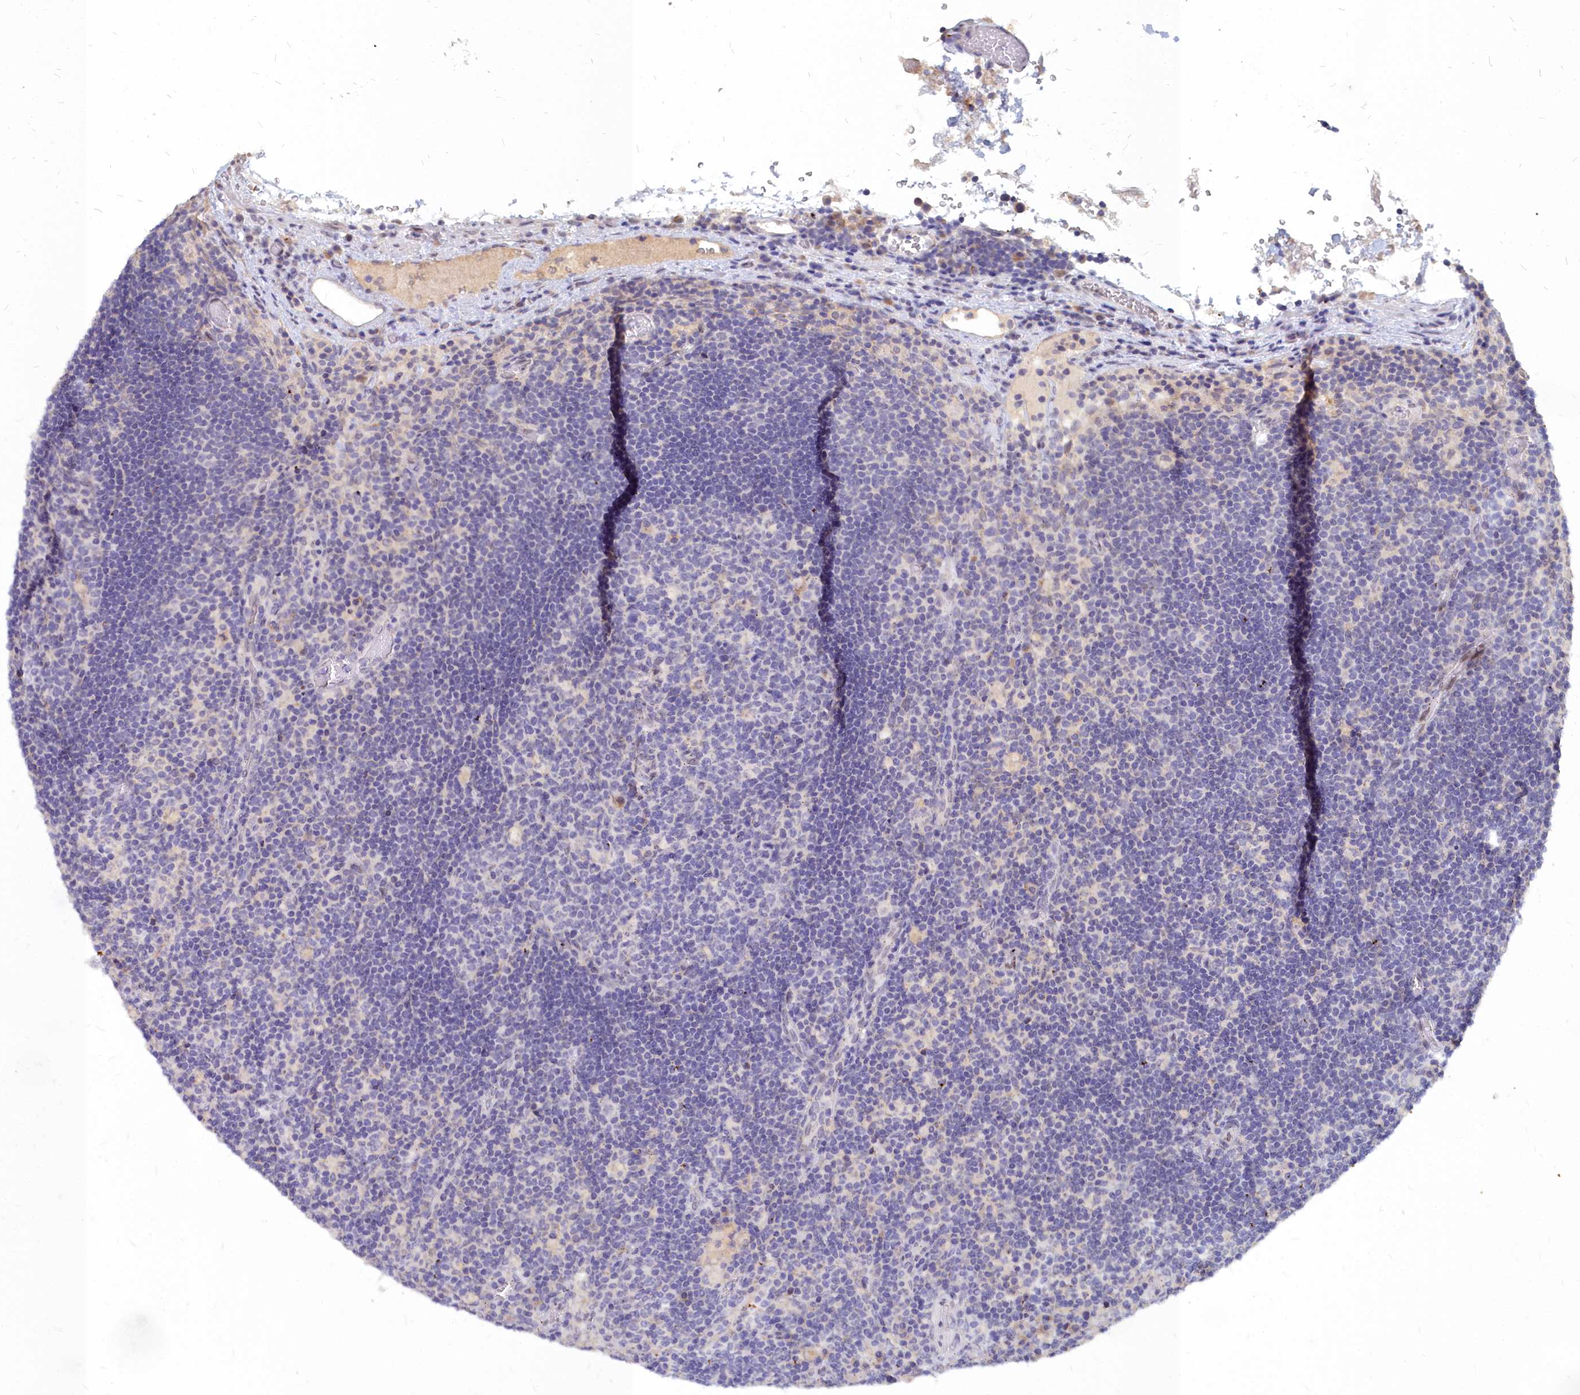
{"staining": {"intensity": "negative", "quantity": "none", "location": "none"}, "tissue": "lymph node", "cell_type": "Germinal center cells", "image_type": "normal", "snomed": [{"axis": "morphology", "description": "Normal tissue, NOS"}, {"axis": "topography", "description": "Lymph node"}], "caption": "Immunohistochemistry of normal human lymph node demonstrates no expression in germinal center cells.", "gene": "NOXA1", "patient": {"sex": "male", "age": 58}}